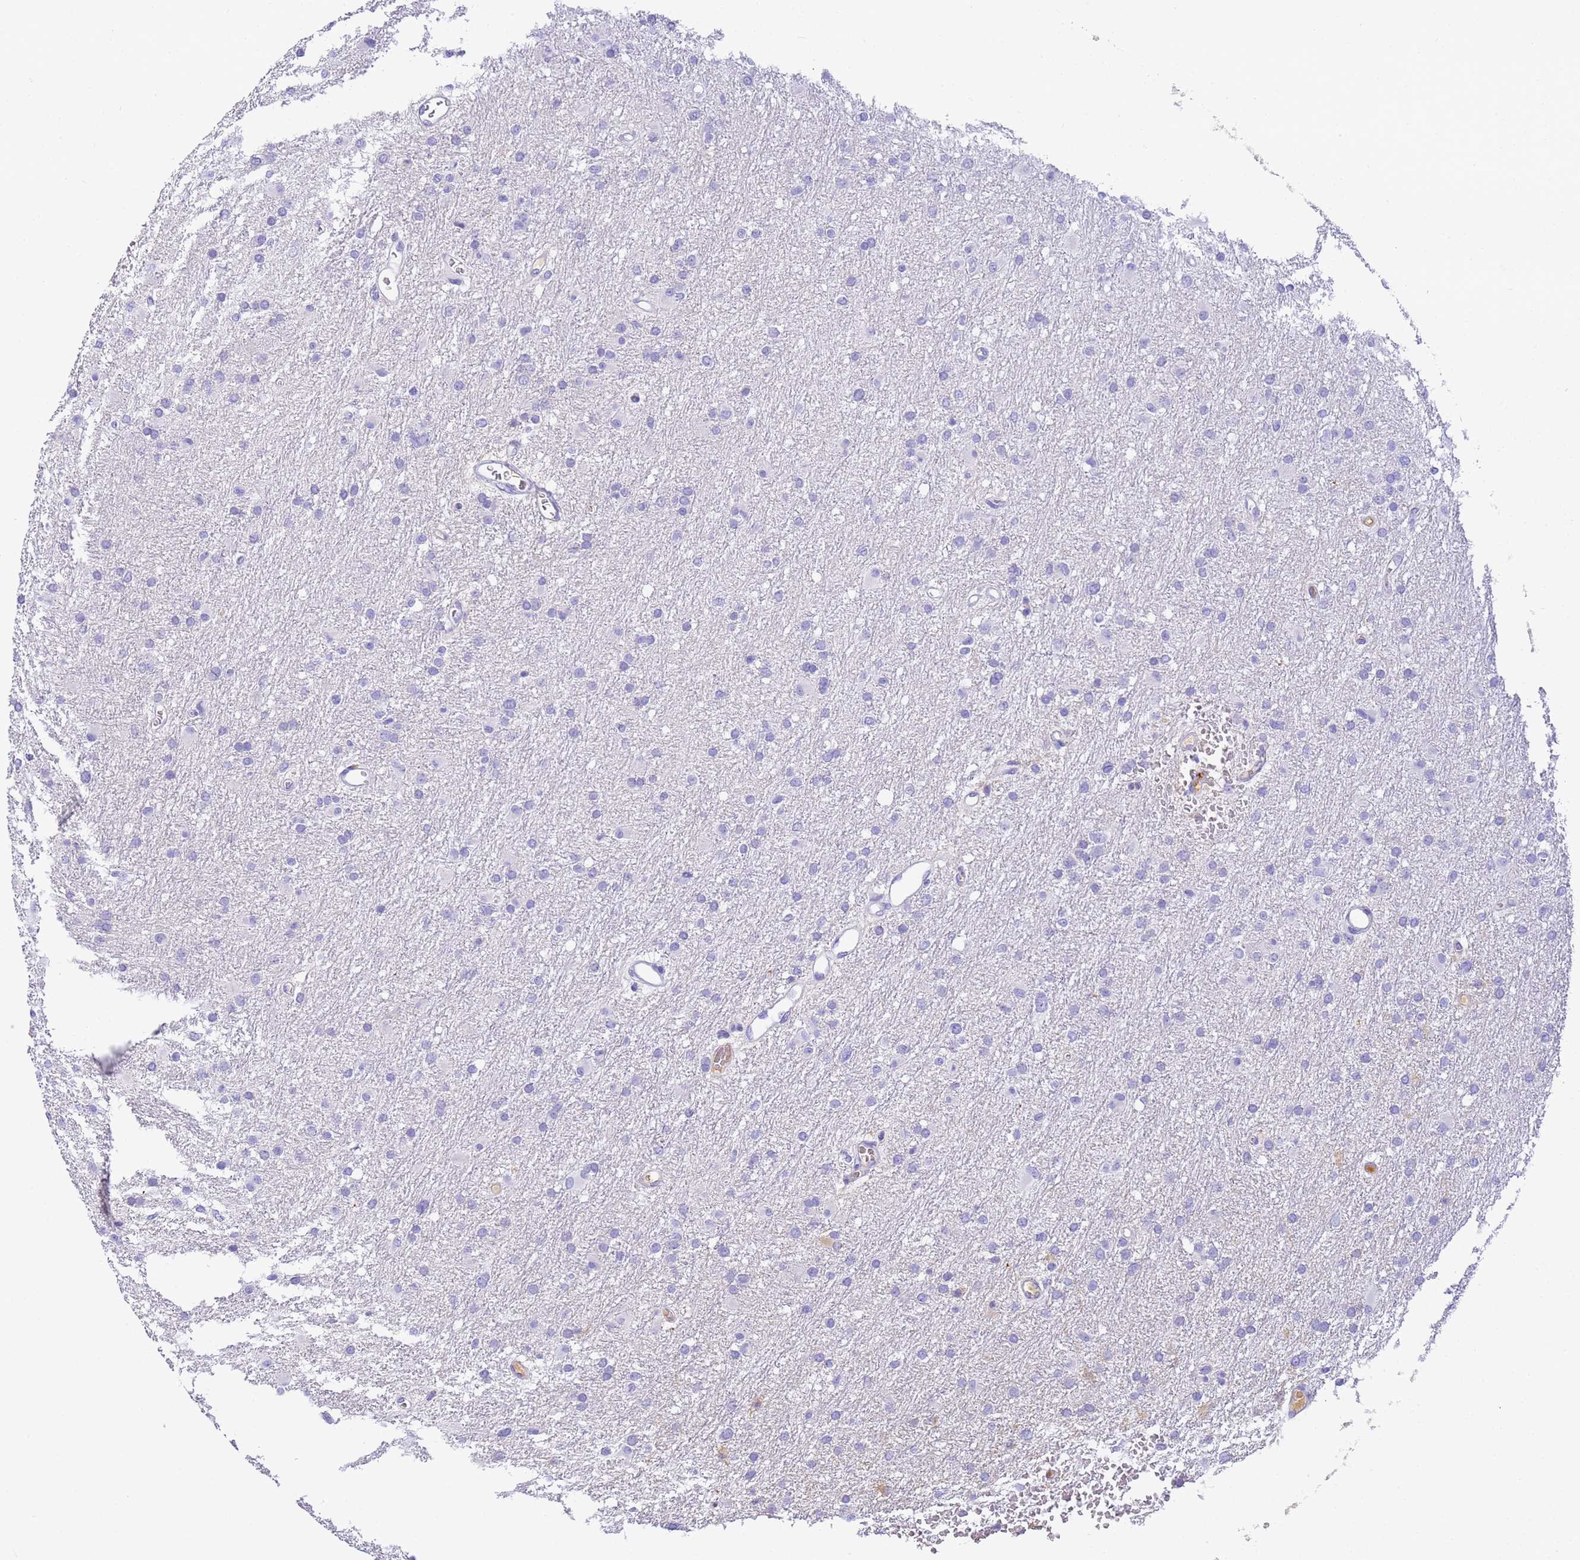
{"staining": {"intensity": "negative", "quantity": "none", "location": "none"}, "tissue": "glioma", "cell_type": "Tumor cells", "image_type": "cancer", "snomed": [{"axis": "morphology", "description": "Glioma, malignant, High grade"}, {"axis": "topography", "description": "Cerebral cortex"}], "caption": "This is a micrograph of immunohistochemistry (IHC) staining of glioma, which shows no expression in tumor cells. (Stains: DAB immunohistochemistry (IHC) with hematoxylin counter stain, Microscopy: brightfield microscopy at high magnification).", "gene": "CFHR2", "patient": {"sex": "female", "age": 36}}